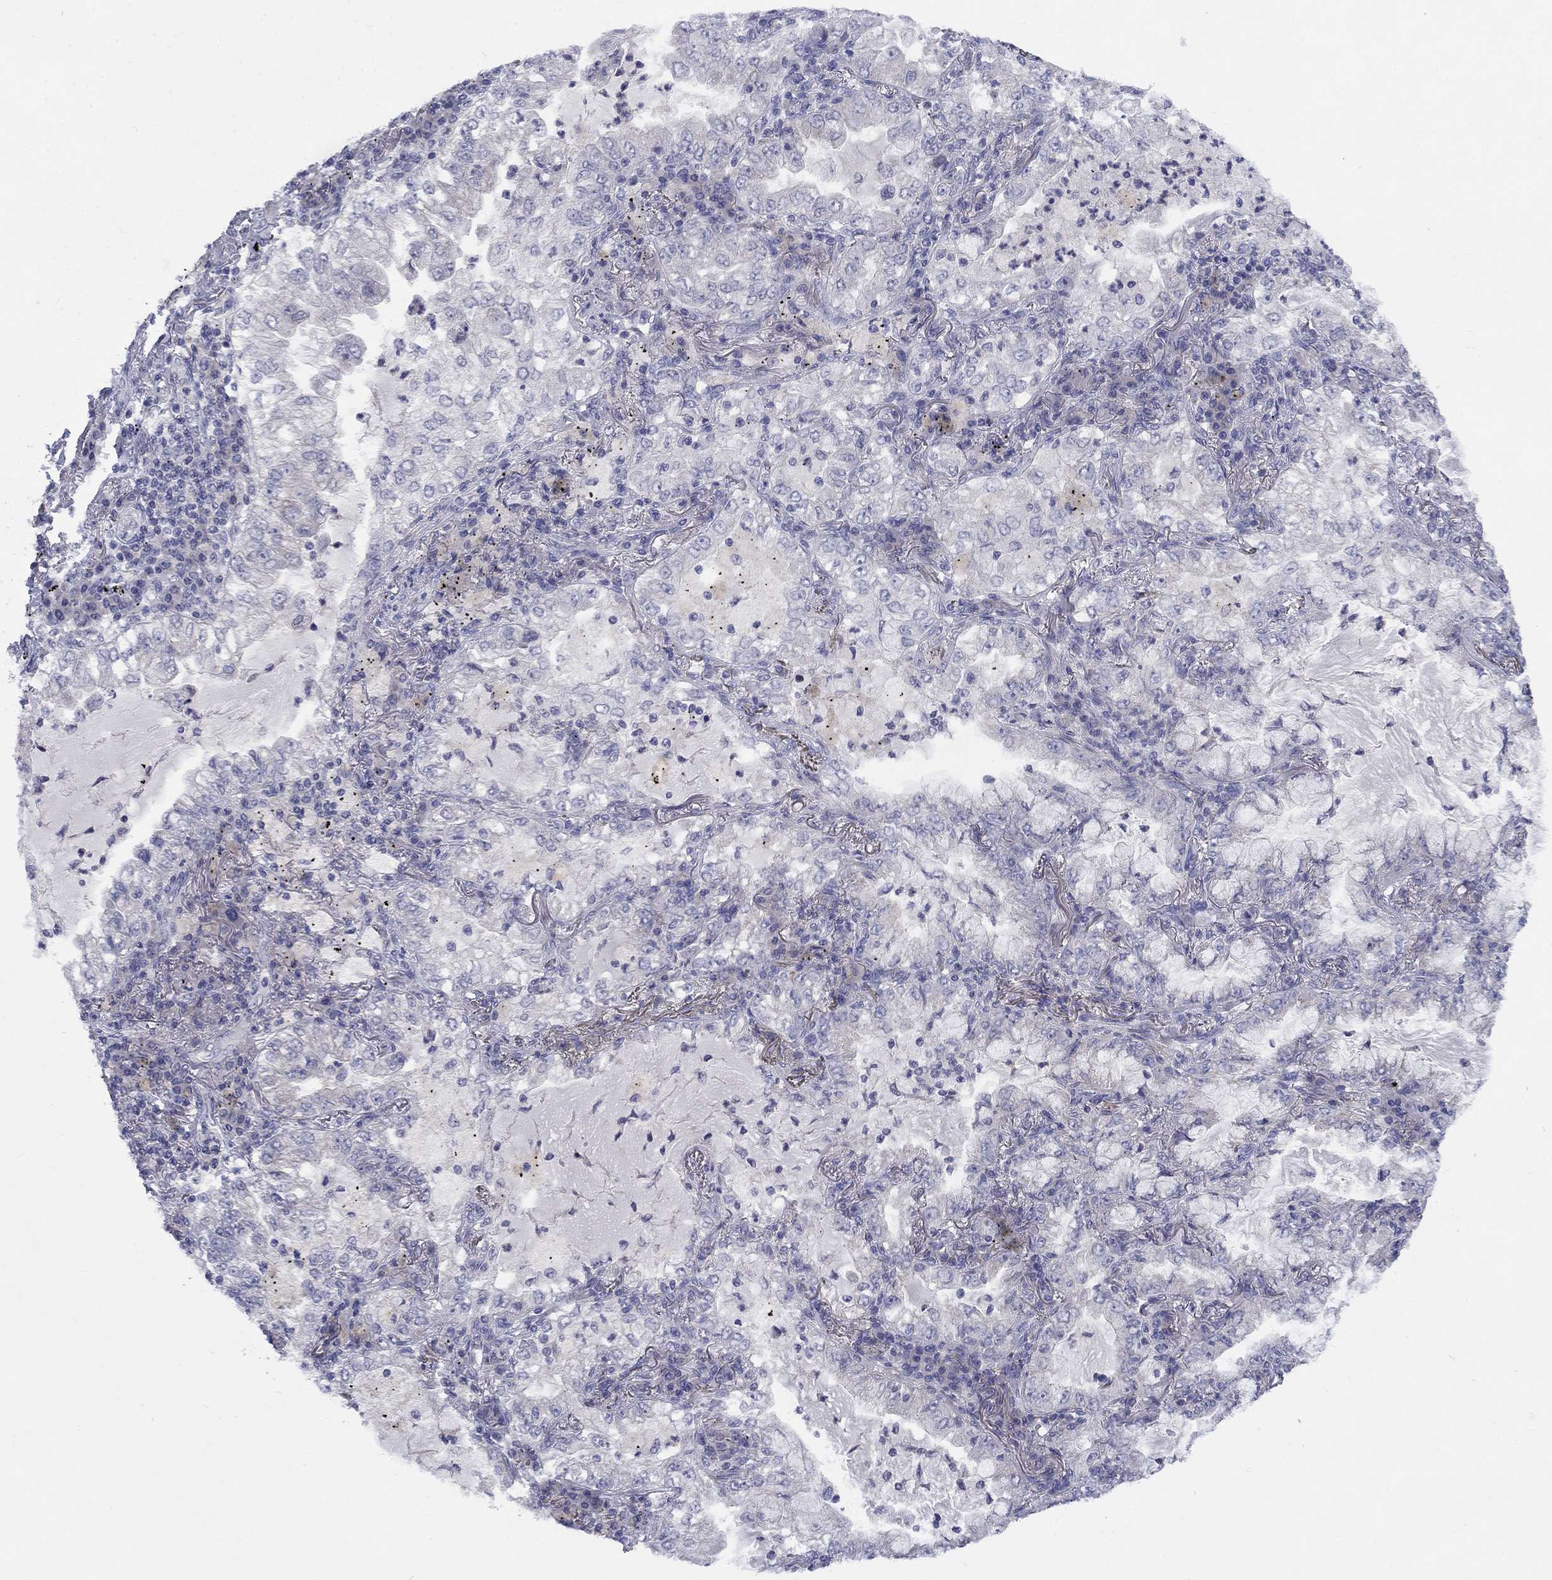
{"staining": {"intensity": "negative", "quantity": "none", "location": "none"}, "tissue": "lung cancer", "cell_type": "Tumor cells", "image_type": "cancer", "snomed": [{"axis": "morphology", "description": "Adenocarcinoma, NOS"}, {"axis": "topography", "description": "Lung"}], "caption": "Tumor cells are negative for protein expression in human lung adenocarcinoma.", "gene": "CACNA1A", "patient": {"sex": "female", "age": 73}}